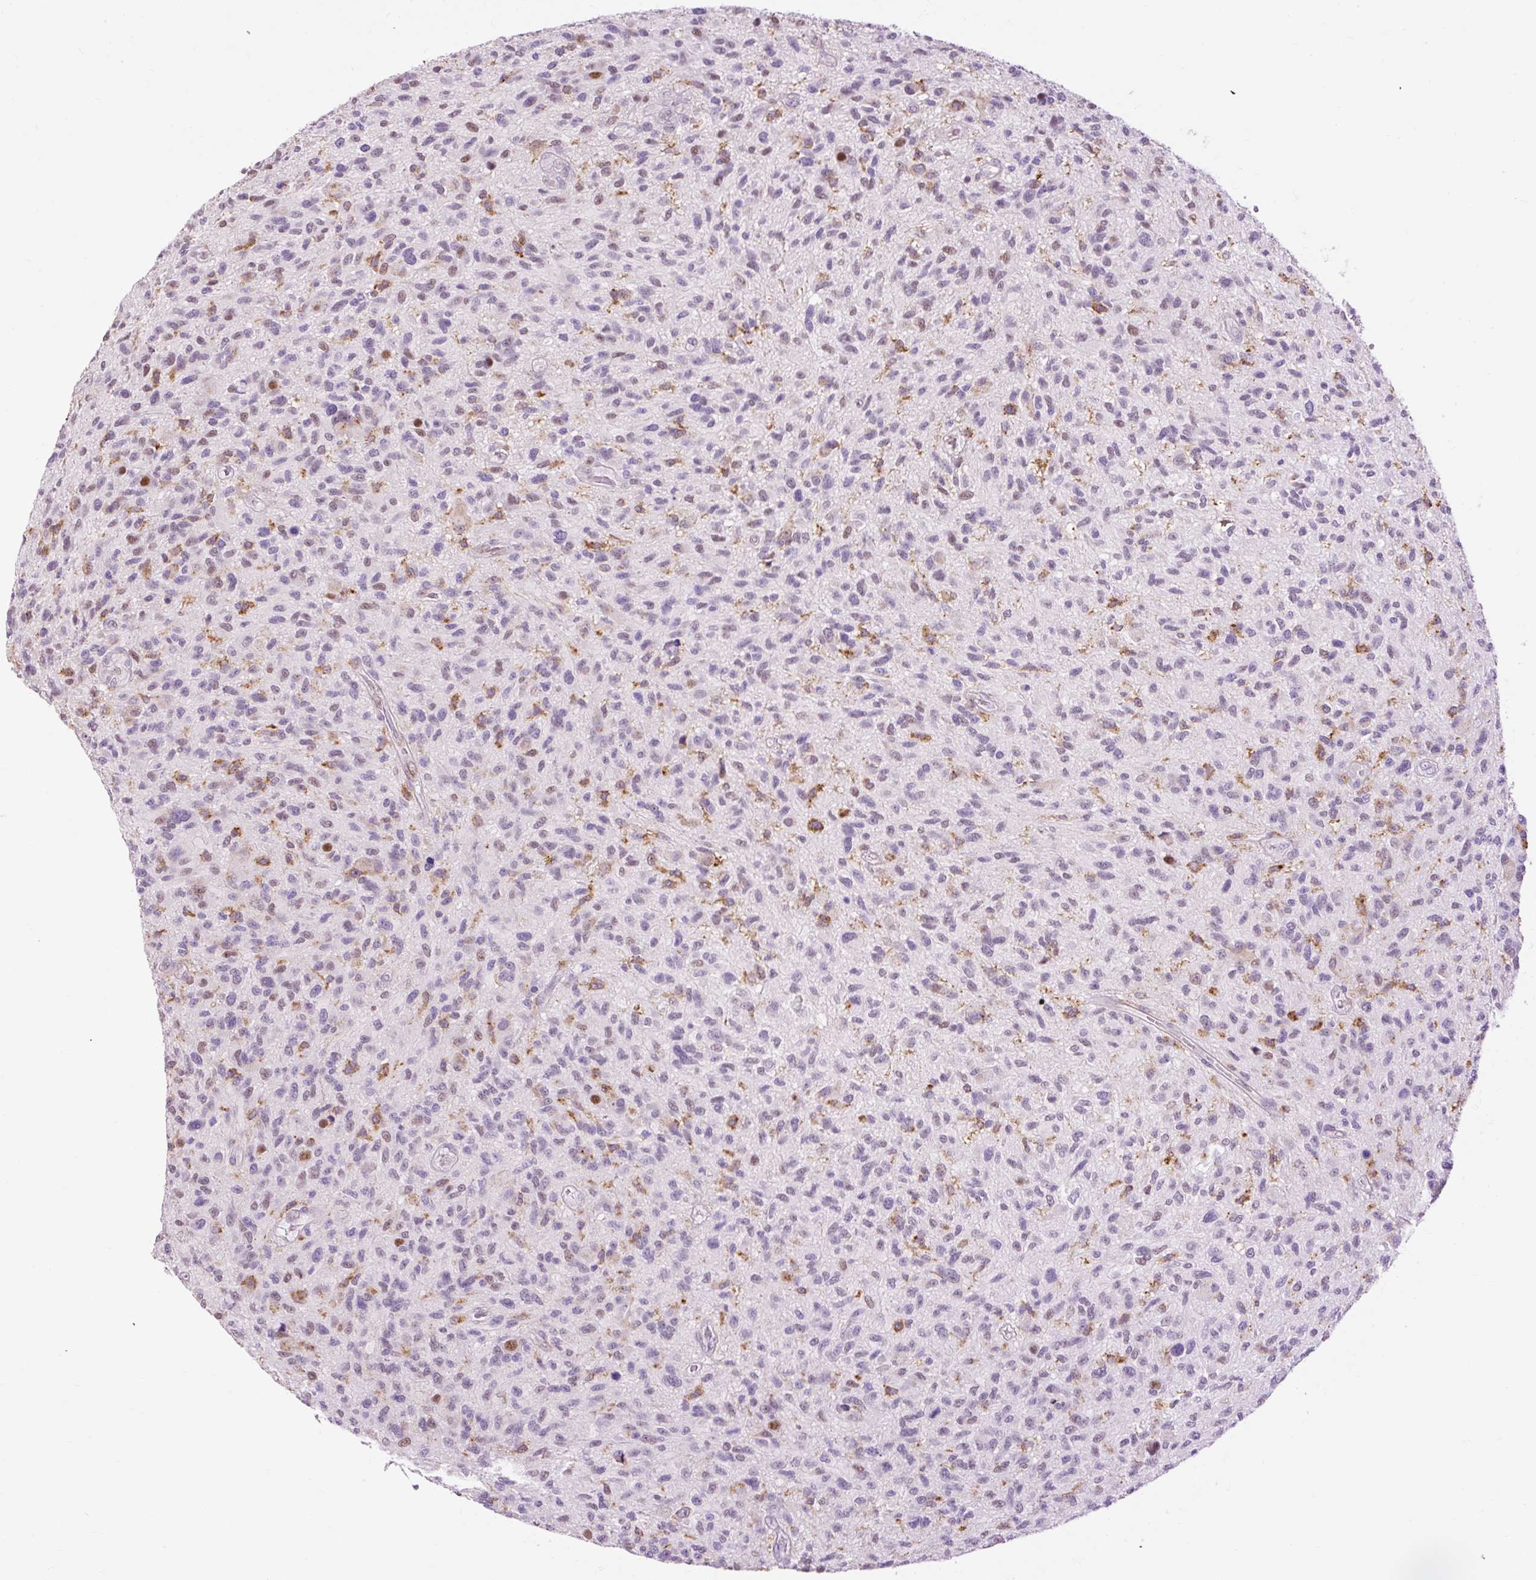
{"staining": {"intensity": "moderate", "quantity": "<25%", "location": "nuclear"}, "tissue": "glioma", "cell_type": "Tumor cells", "image_type": "cancer", "snomed": [{"axis": "morphology", "description": "Glioma, malignant, High grade"}, {"axis": "topography", "description": "Brain"}], "caption": "IHC photomicrograph of human malignant high-grade glioma stained for a protein (brown), which shows low levels of moderate nuclear expression in approximately <25% of tumor cells.", "gene": "LY86", "patient": {"sex": "male", "age": 47}}